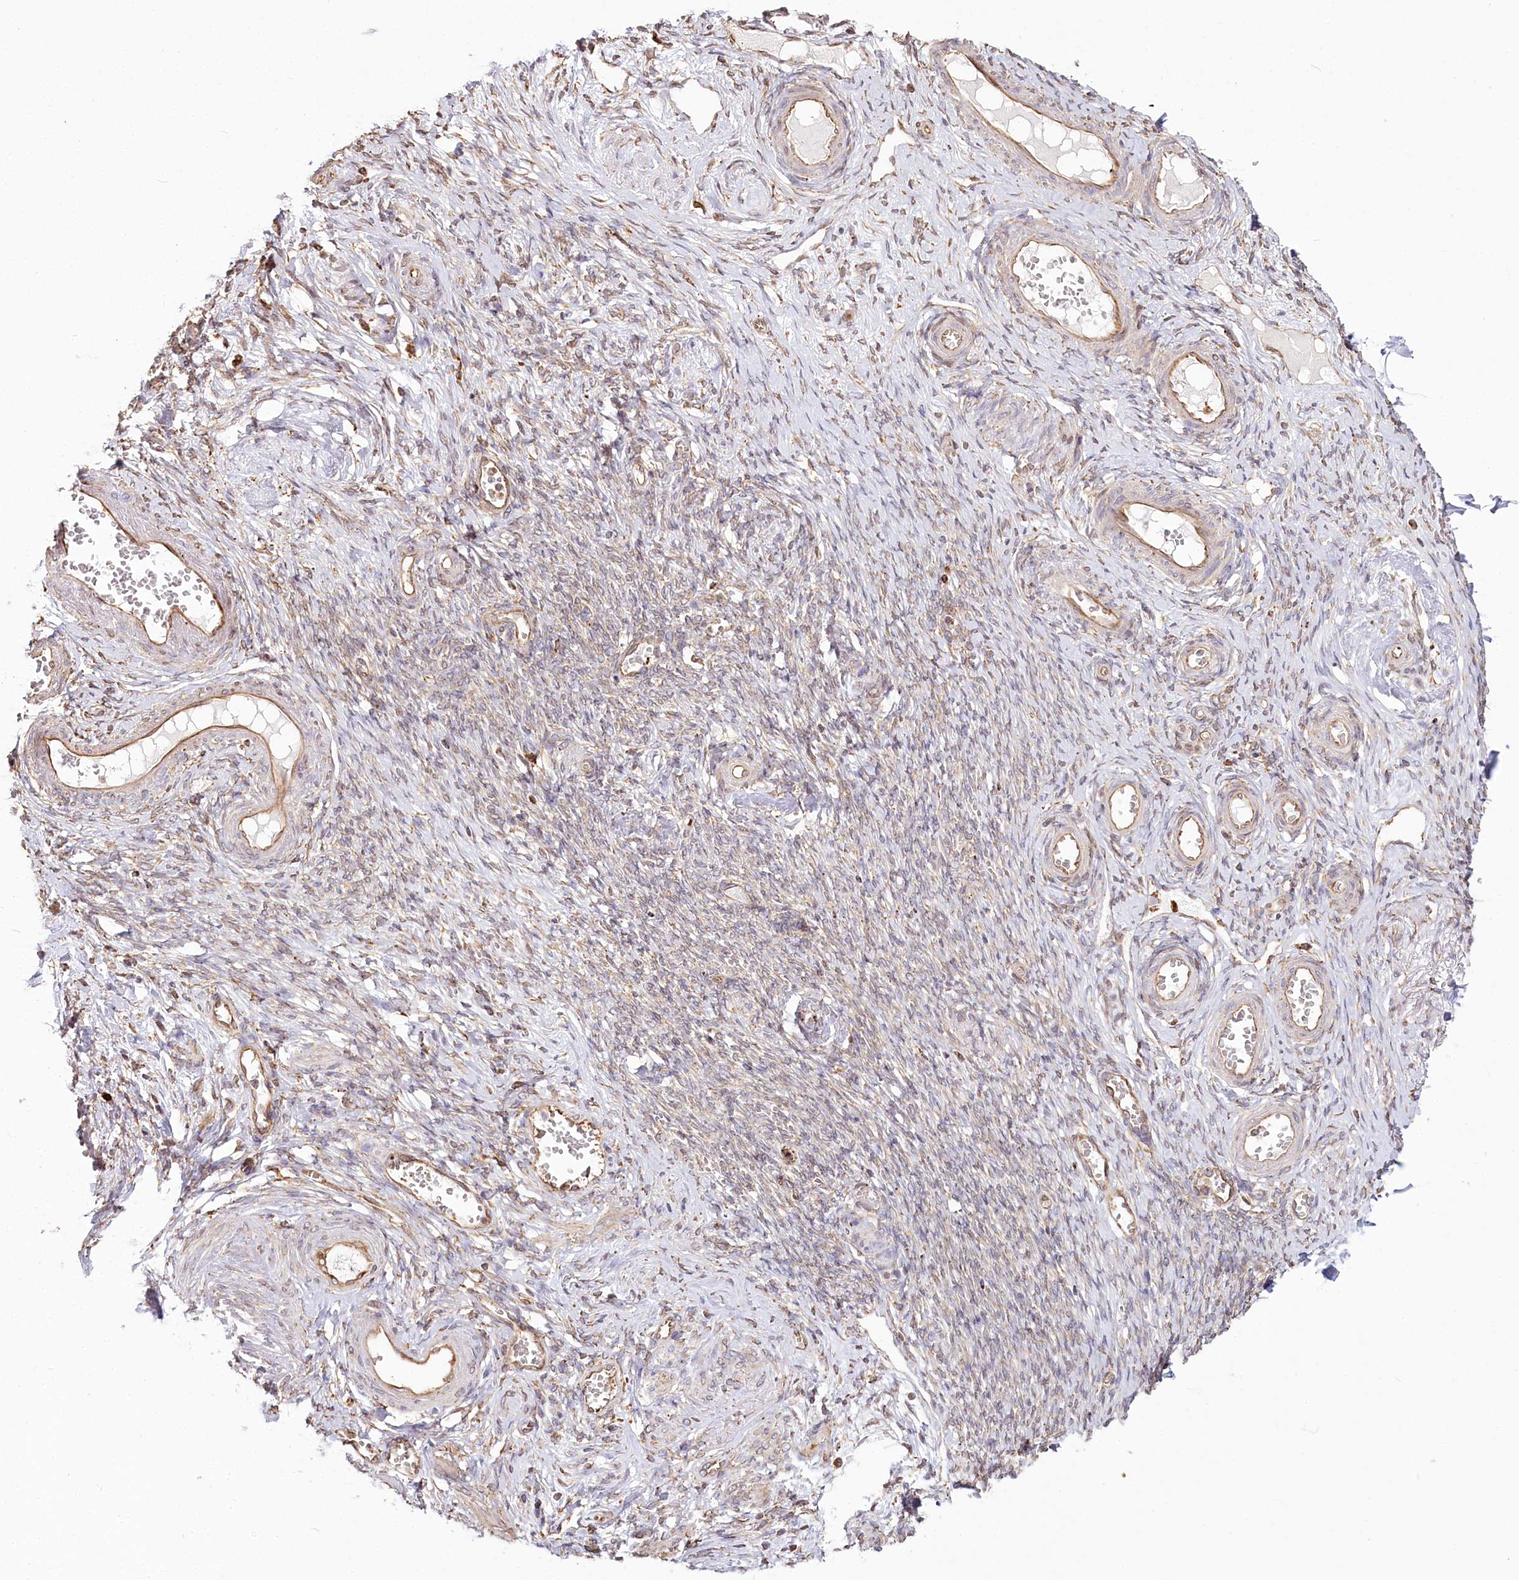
{"staining": {"intensity": "moderate", "quantity": ">75%", "location": "cytoplasmic/membranous"}, "tissue": "adipose tissue", "cell_type": "Adipocytes", "image_type": "normal", "snomed": [{"axis": "morphology", "description": "Normal tissue, NOS"}, {"axis": "topography", "description": "Vascular tissue"}, {"axis": "topography", "description": "Fallopian tube"}, {"axis": "topography", "description": "Ovary"}], "caption": "The immunohistochemical stain shows moderate cytoplasmic/membranous staining in adipocytes of benign adipose tissue. (IHC, brightfield microscopy, high magnification).", "gene": "FAM13A", "patient": {"sex": "female", "age": 67}}